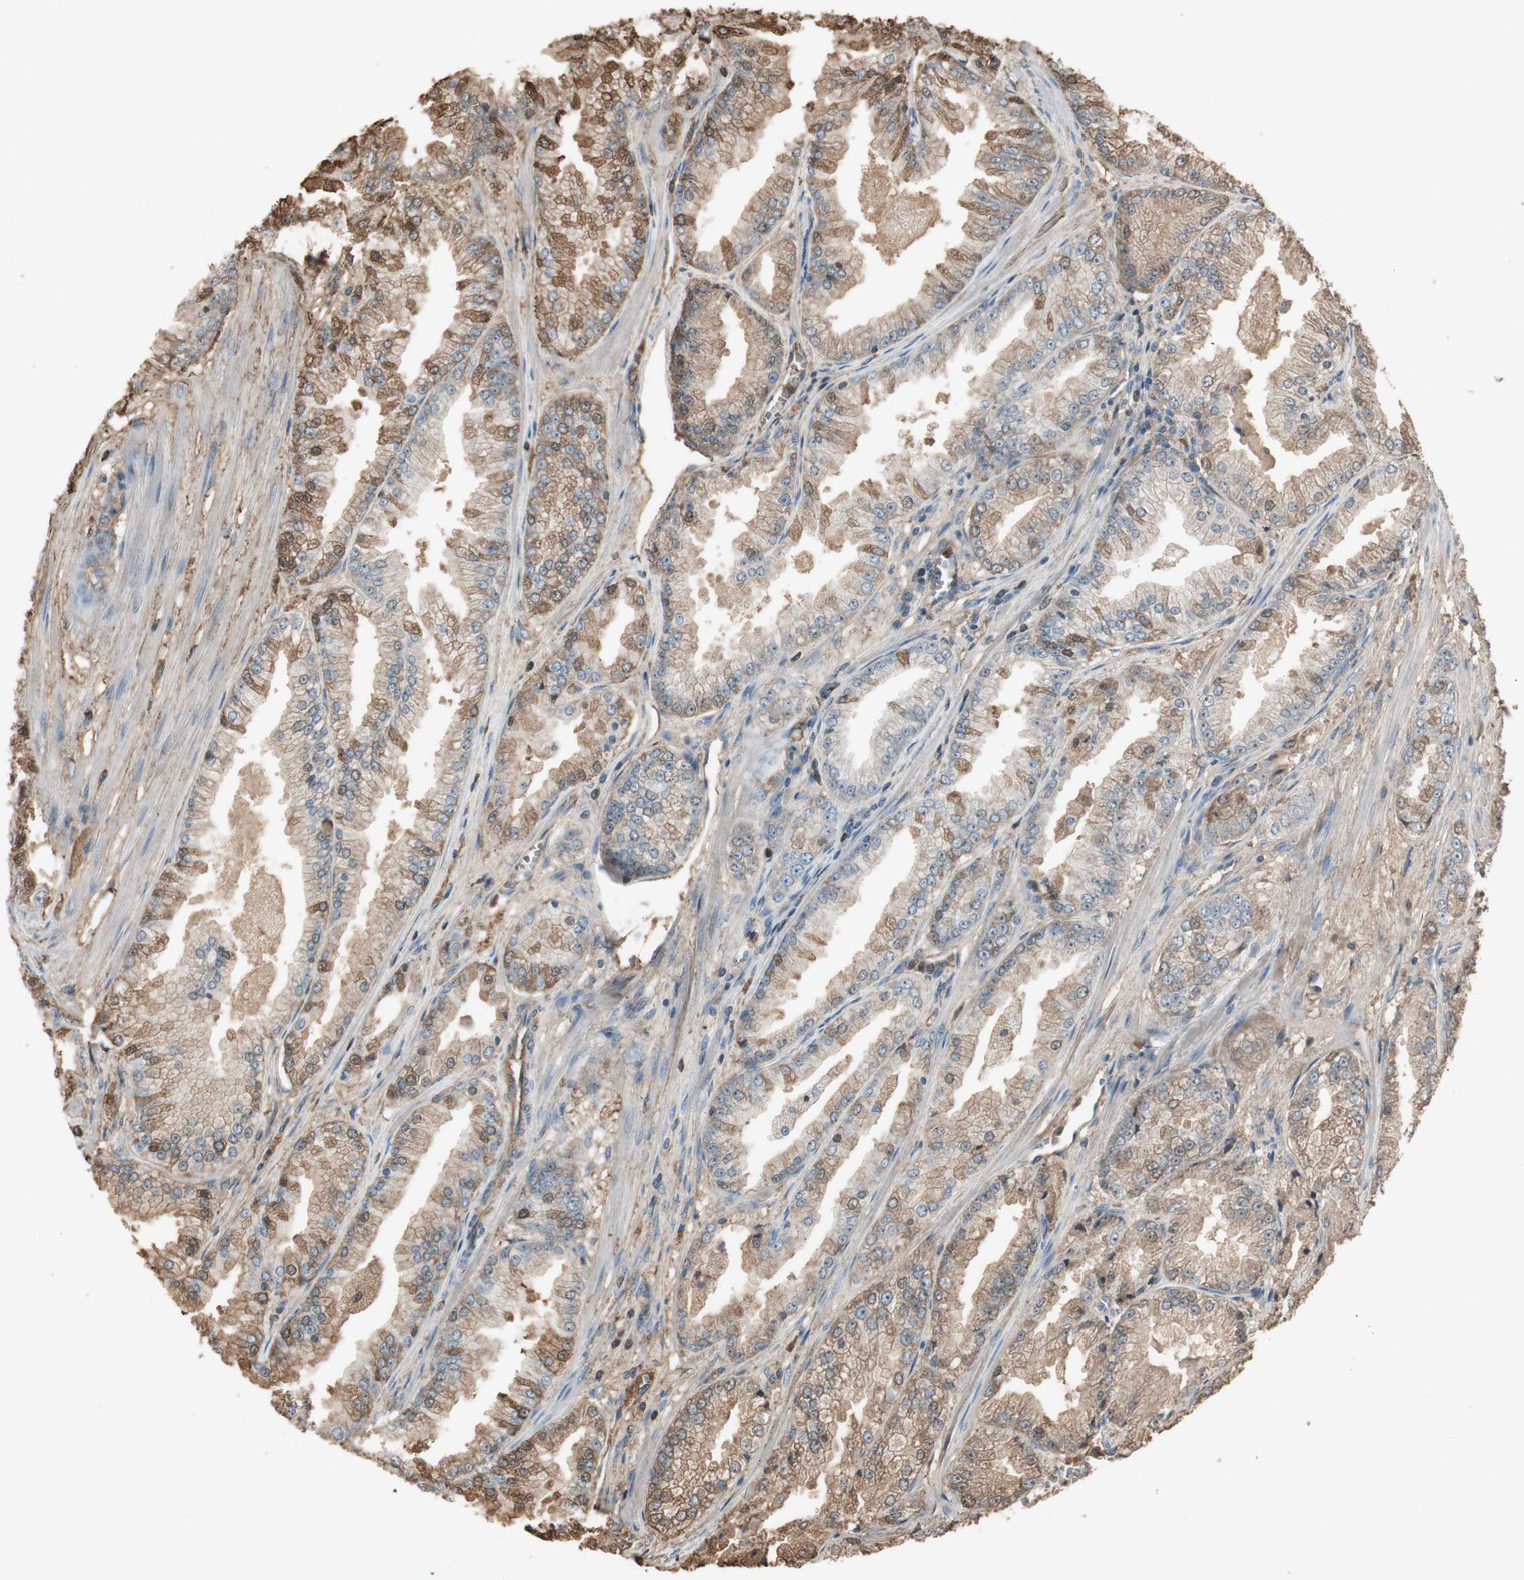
{"staining": {"intensity": "moderate", "quantity": "25%-75%", "location": "cytoplasmic/membranous"}, "tissue": "prostate cancer", "cell_type": "Tumor cells", "image_type": "cancer", "snomed": [{"axis": "morphology", "description": "Adenocarcinoma, High grade"}, {"axis": "topography", "description": "Prostate"}], "caption": "IHC histopathology image of neoplastic tissue: prostate cancer (adenocarcinoma (high-grade)) stained using immunohistochemistry (IHC) exhibits medium levels of moderate protein expression localized specifically in the cytoplasmic/membranous of tumor cells, appearing as a cytoplasmic/membranous brown color.", "gene": "MMP14", "patient": {"sex": "male", "age": 61}}